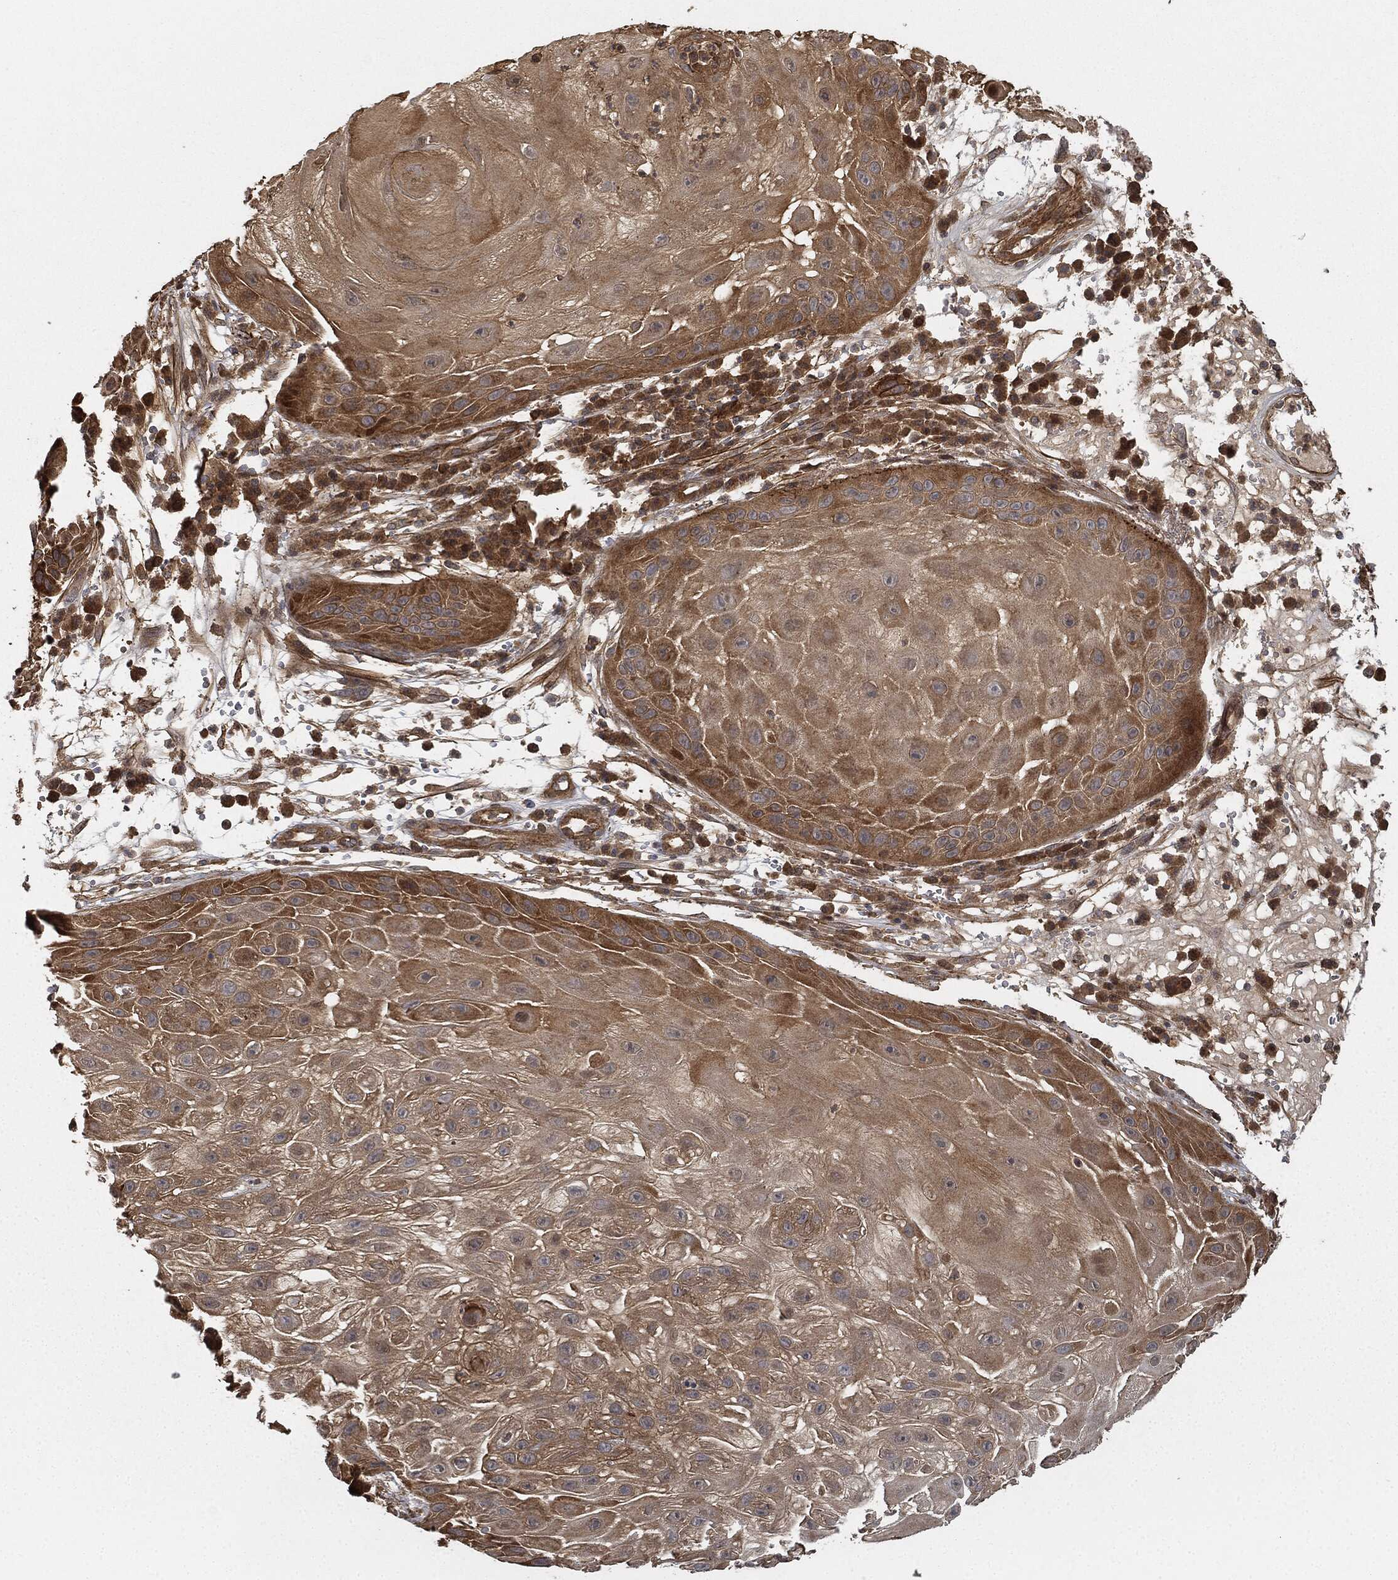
{"staining": {"intensity": "strong", "quantity": "25%-75%", "location": "cytoplasmic/membranous"}, "tissue": "skin cancer", "cell_type": "Tumor cells", "image_type": "cancer", "snomed": [{"axis": "morphology", "description": "Normal tissue, NOS"}, {"axis": "morphology", "description": "Squamous cell carcinoma, NOS"}, {"axis": "topography", "description": "Skin"}], "caption": "IHC staining of skin squamous cell carcinoma, which exhibits high levels of strong cytoplasmic/membranous expression in about 25%-75% of tumor cells indicating strong cytoplasmic/membranous protein expression. The staining was performed using DAB (3,3'-diaminobenzidine) (brown) for protein detection and nuclei were counterstained in hematoxylin (blue).", "gene": "TPT1", "patient": {"sex": "male", "age": 79}}